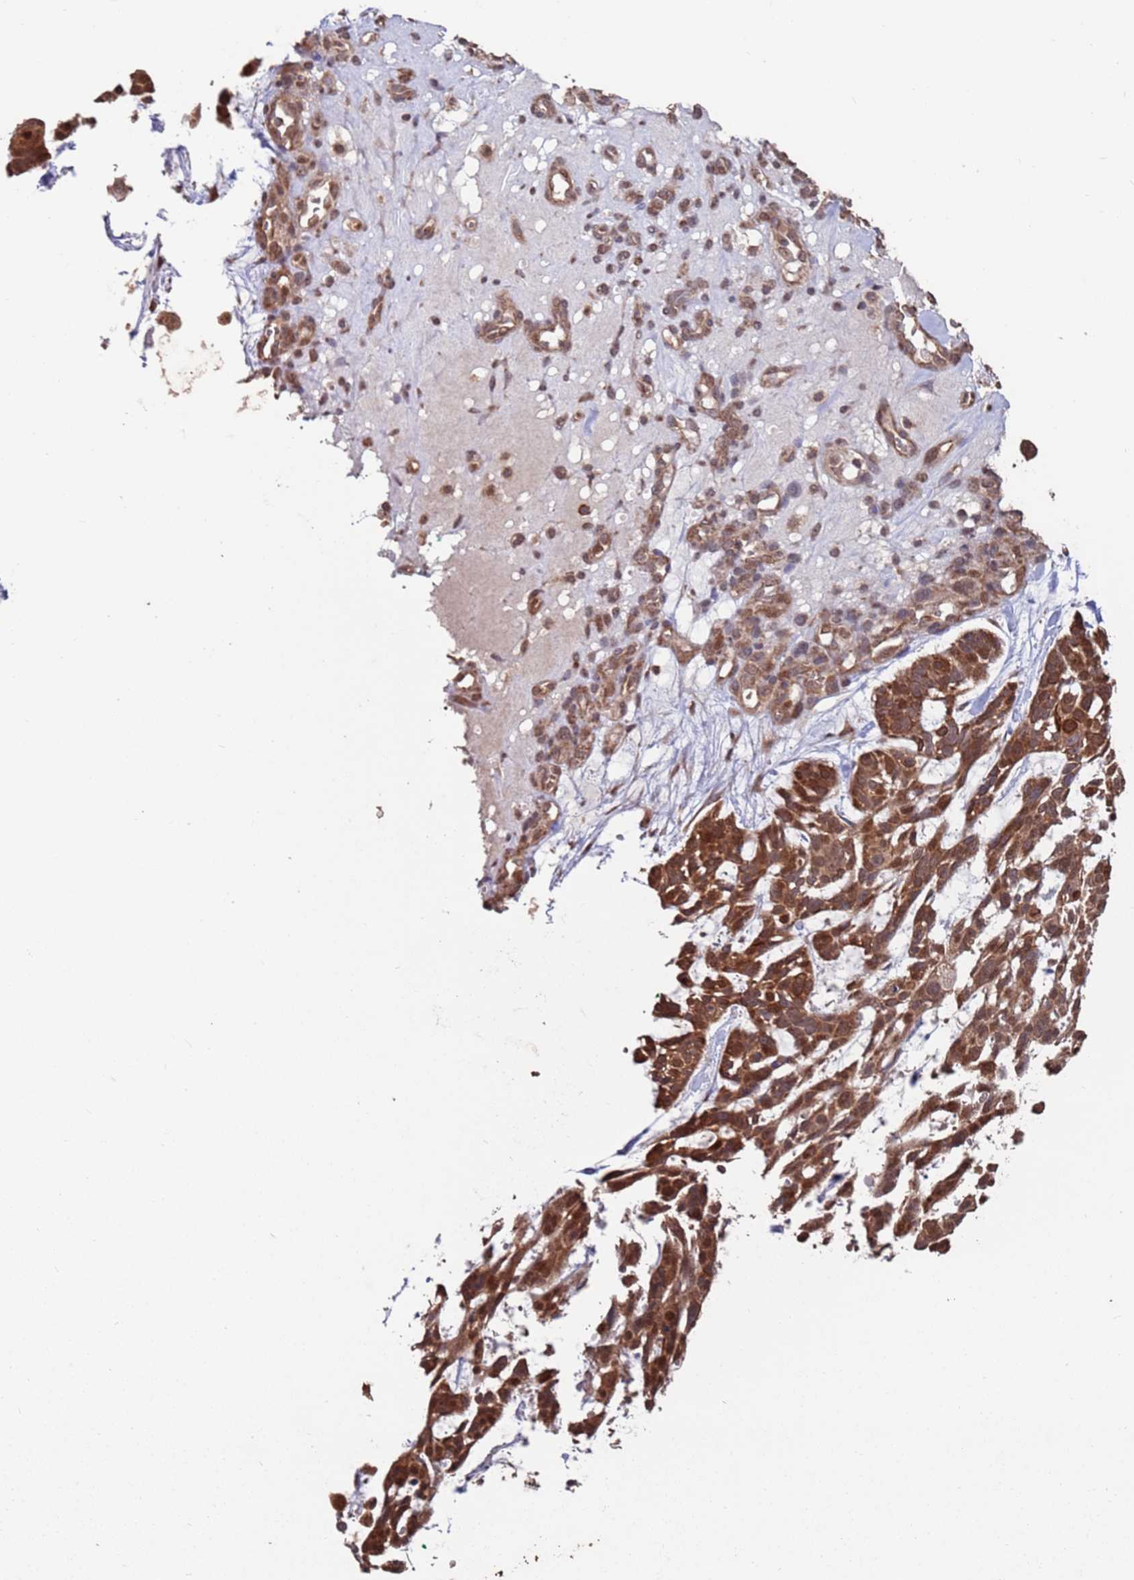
{"staining": {"intensity": "strong", "quantity": ">75%", "location": "cytoplasmic/membranous"}, "tissue": "skin cancer", "cell_type": "Tumor cells", "image_type": "cancer", "snomed": [{"axis": "morphology", "description": "Basal cell carcinoma"}, {"axis": "topography", "description": "Skin"}], "caption": "Protein expression analysis of human skin cancer (basal cell carcinoma) reveals strong cytoplasmic/membranous positivity in about >75% of tumor cells. (Stains: DAB in brown, nuclei in blue, Microscopy: brightfield microscopy at high magnification).", "gene": "PRR7", "patient": {"sex": "male", "age": 88}}